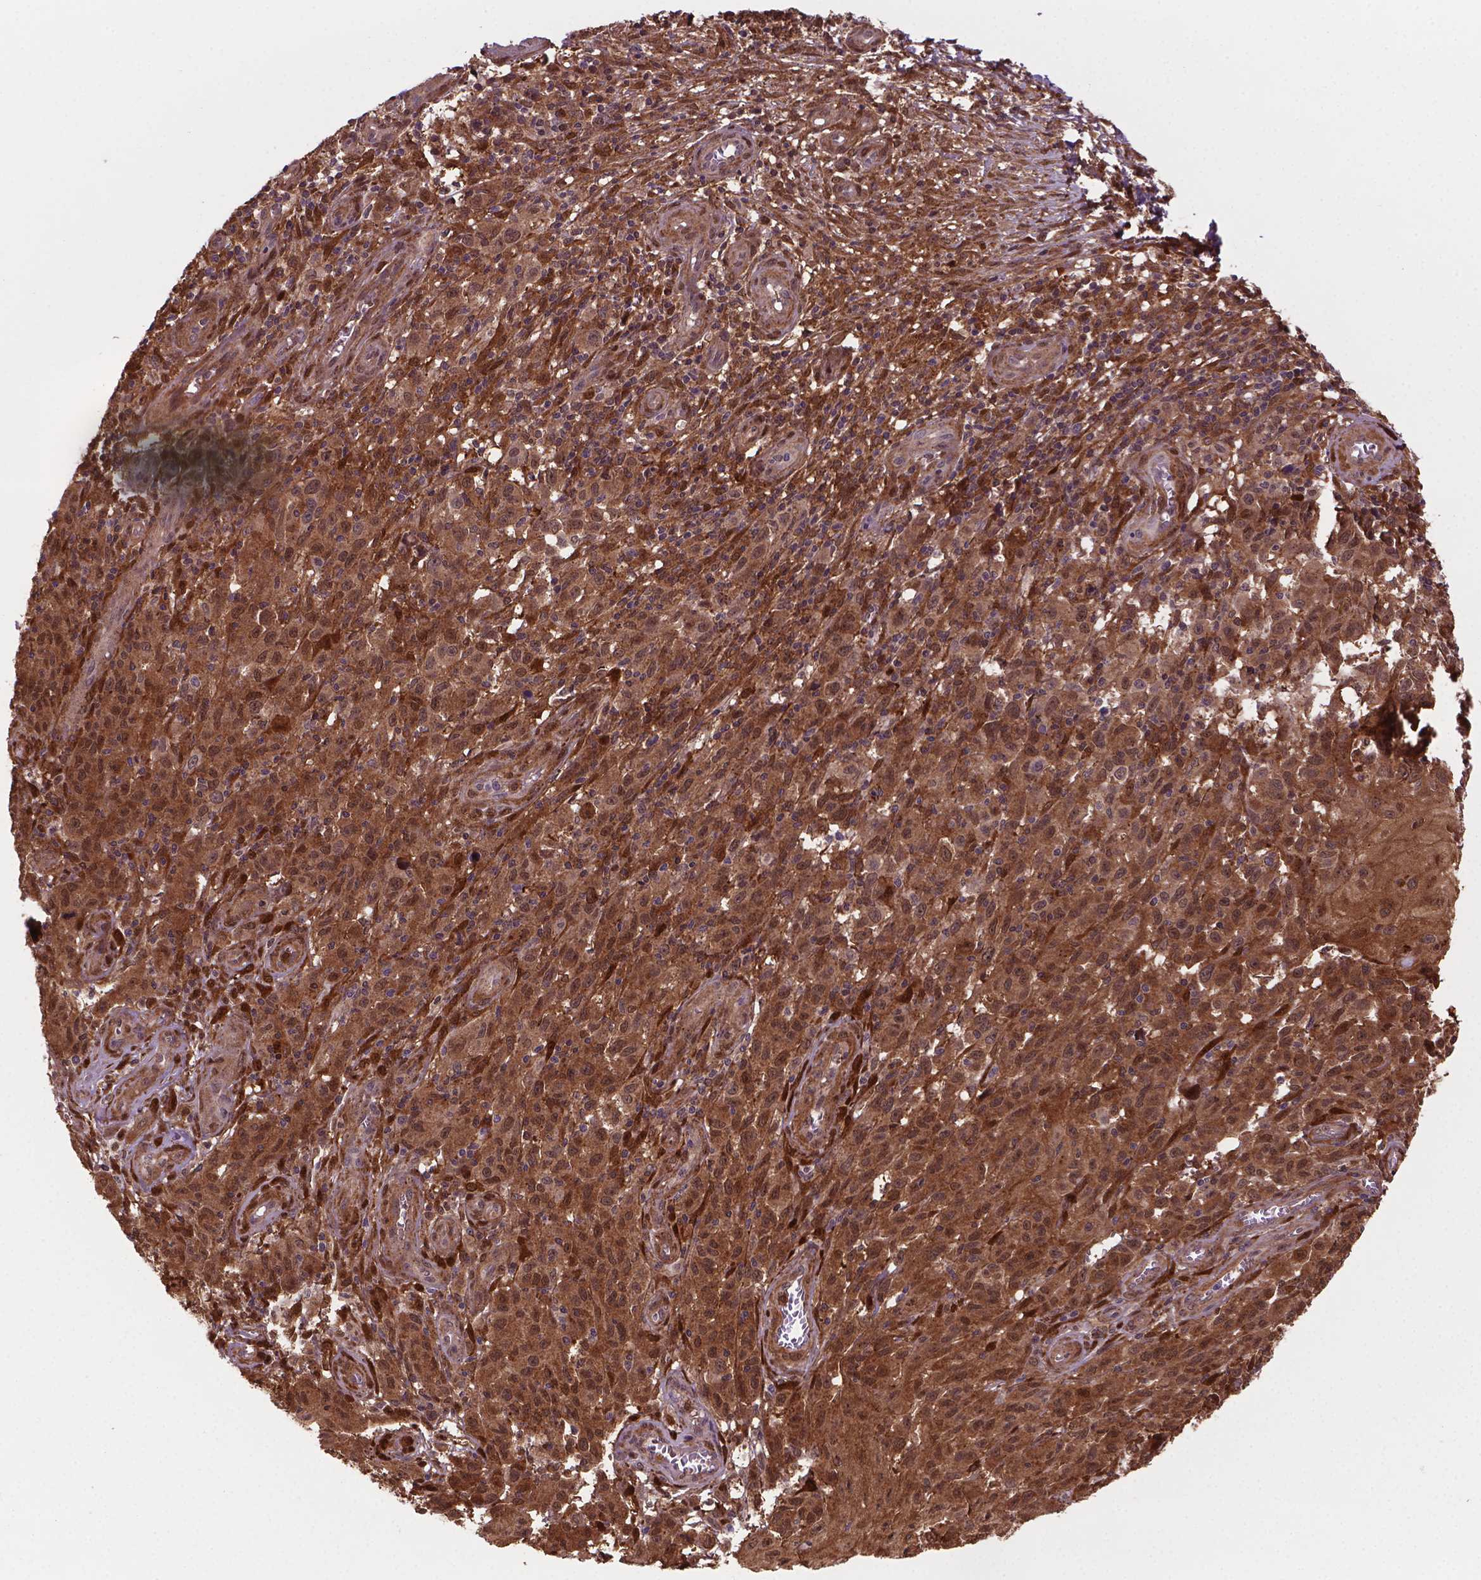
{"staining": {"intensity": "moderate", "quantity": ">75%", "location": "cytoplasmic/membranous,nuclear"}, "tissue": "melanoma", "cell_type": "Tumor cells", "image_type": "cancer", "snomed": [{"axis": "morphology", "description": "Malignant melanoma, NOS"}, {"axis": "topography", "description": "Skin"}], "caption": "Tumor cells display medium levels of moderate cytoplasmic/membranous and nuclear staining in about >75% of cells in human melanoma.", "gene": "PLIN3", "patient": {"sex": "female", "age": 53}}